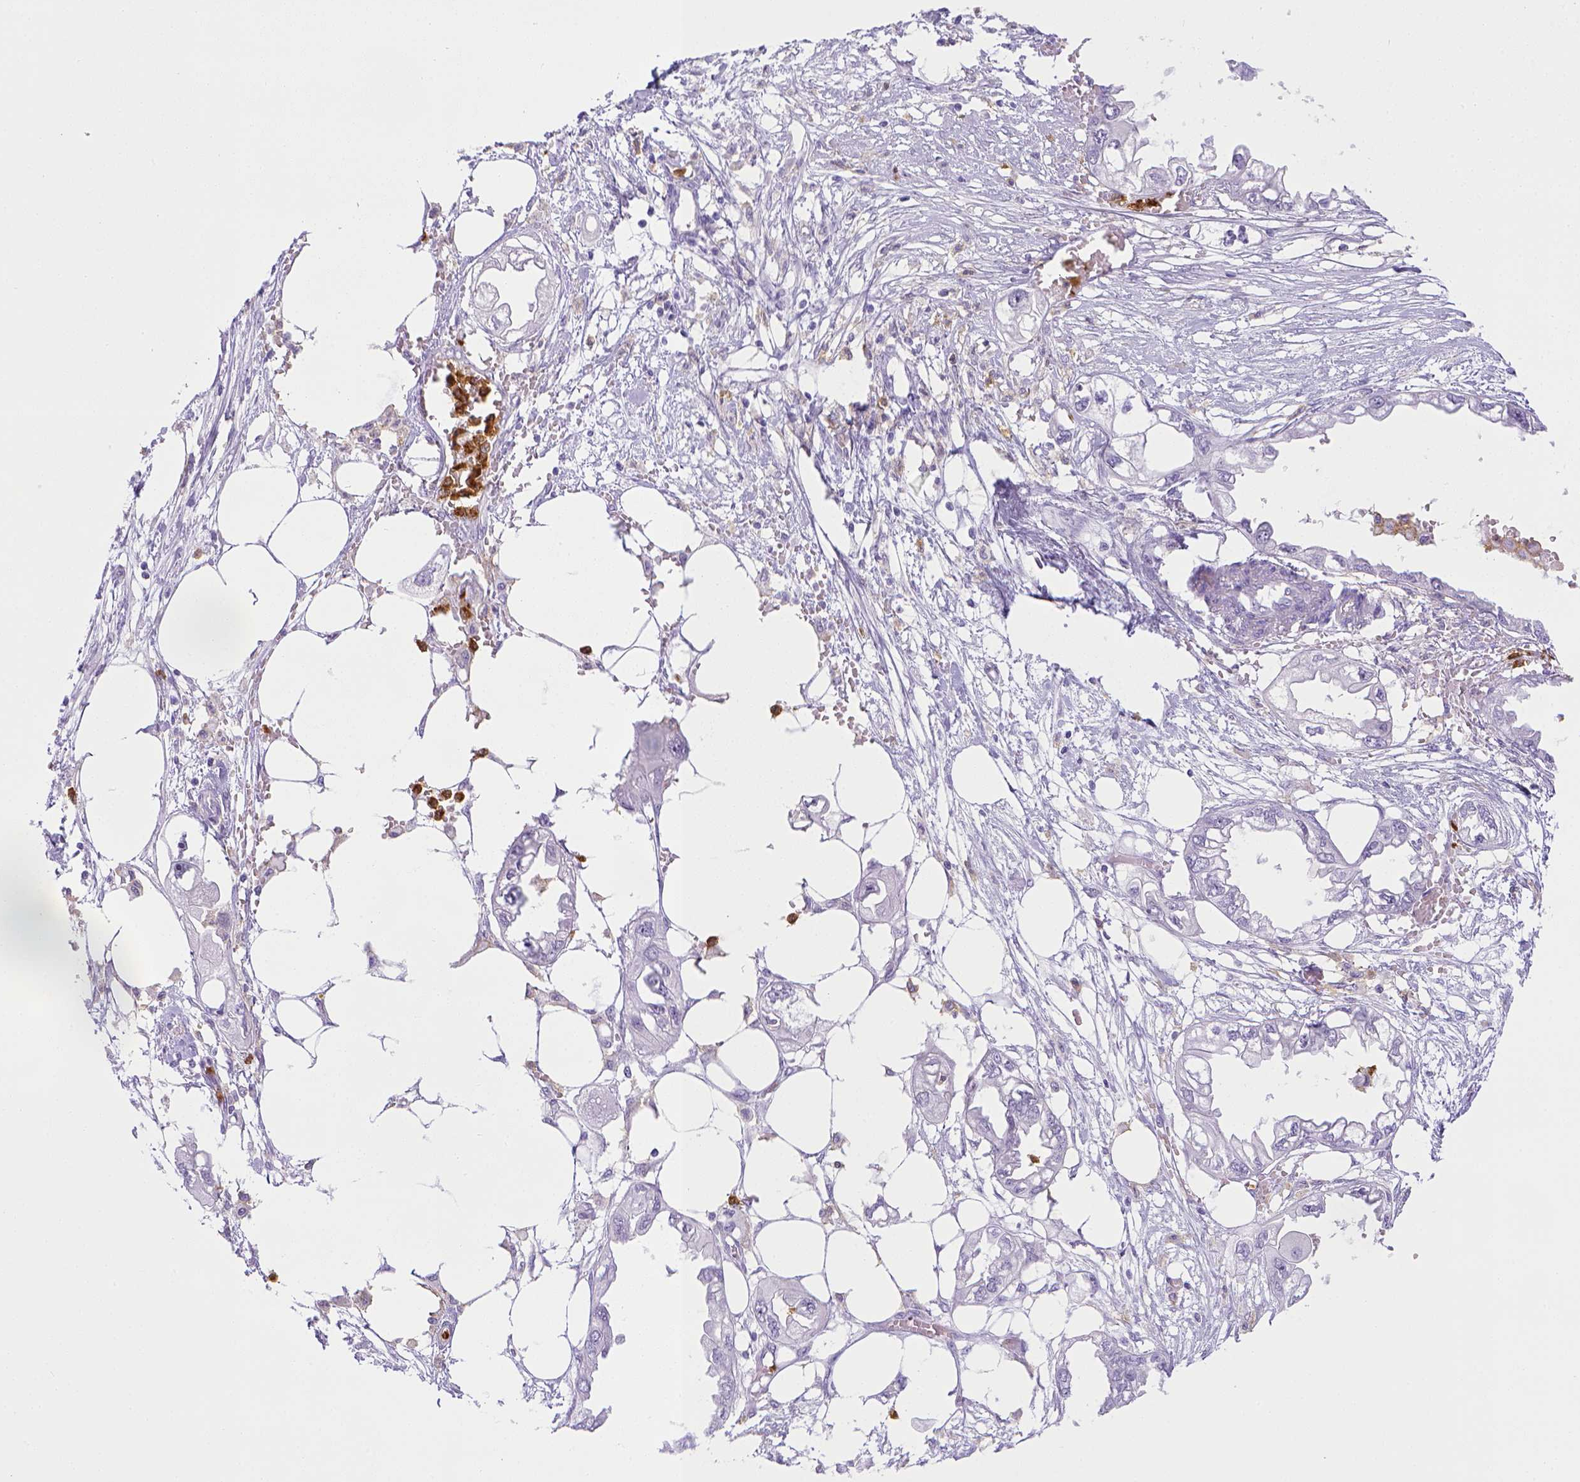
{"staining": {"intensity": "negative", "quantity": "none", "location": "none"}, "tissue": "endometrial cancer", "cell_type": "Tumor cells", "image_type": "cancer", "snomed": [{"axis": "morphology", "description": "Adenocarcinoma, NOS"}, {"axis": "morphology", "description": "Adenocarcinoma, metastatic, NOS"}, {"axis": "topography", "description": "Adipose tissue"}, {"axis": "topography", "description": "Endometrium"}], "caption": "Tumor cells are negative for brown protein staining in endometrial cancer.", "gene": "ITGAM", "patient": {"sex": "female", "age": 67}}